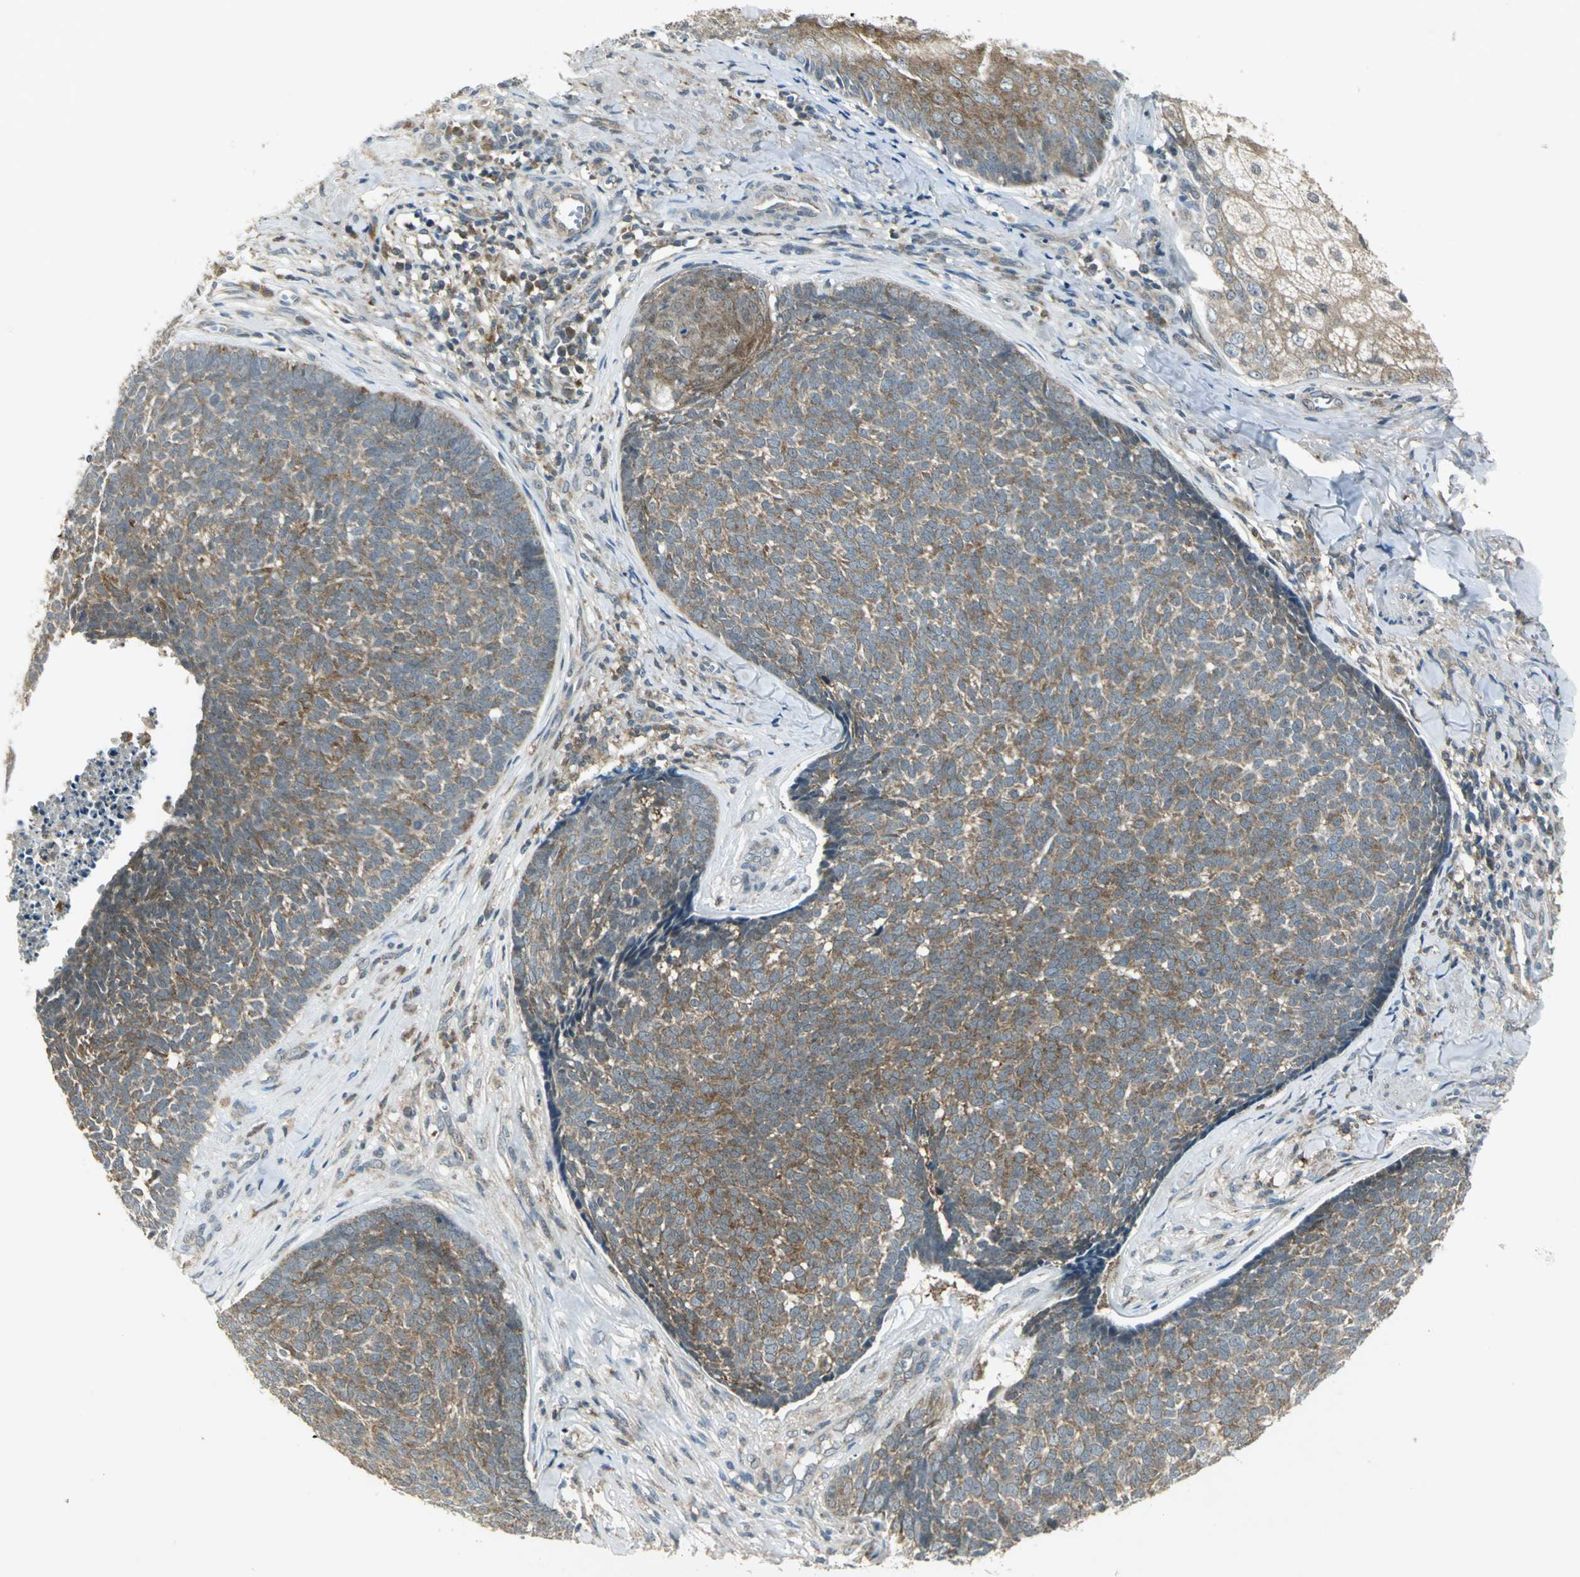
{"staining": {"intensity": "moderate", "quantity": ">75%", "location": "cytoplasmic/membranous"}, "tissue": "skin cancer", "cell_type": "Tumor cells", "image_type": "cancer", "snomed": [{"axis": "morphology", "description": "Basal cell carcinoma"}, {"axis": "topography", "description": "Skin"}], "caption": "High-power microscopy captured an immunohistochemistry (IHC) photomicrograph of skin cancer, revealing moderate cytoplasmic/membranous staining in about >75% of tumor cells. (brown staining indicates protein expression, while blue staining denotes nuclei).", "gene": "MAPK8IP3", "patient": {"sex": "male", "age": 84}}